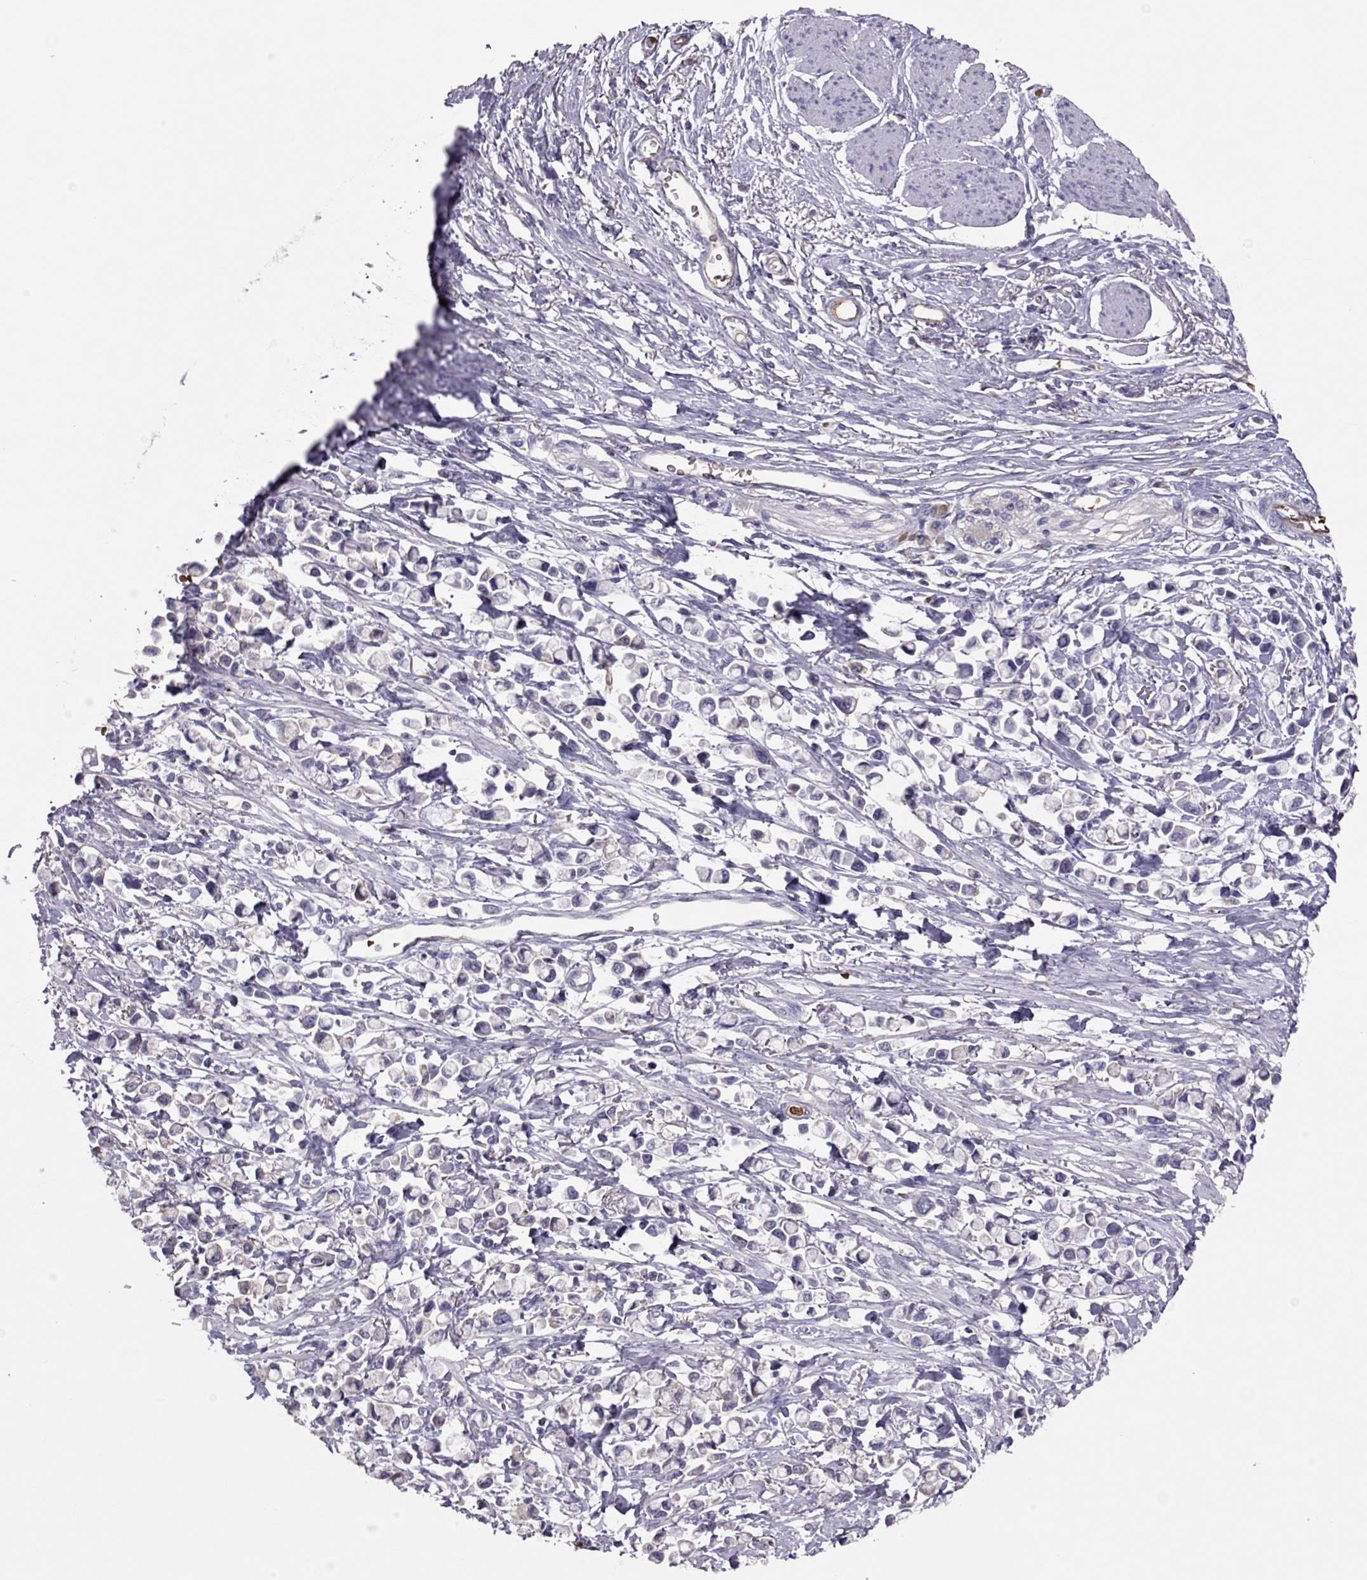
{"staining": {"intensity": "negative", "quantity": "none", "location": "none"}, "tissue": "stomach cancer", "cell_type": "Tumor cells", "image_type": "cancer", "snomed": [{"axis": "morphology", "description": "Adenocarcinoma, NOS"}, {"axis": "topography", "description": "Stomach"}], "caption": "There is no significant positivity in tumor cells of stomach adenocarcinoma.", "gene": "RHD", "patient": {"sex": "female", "age": 81}}